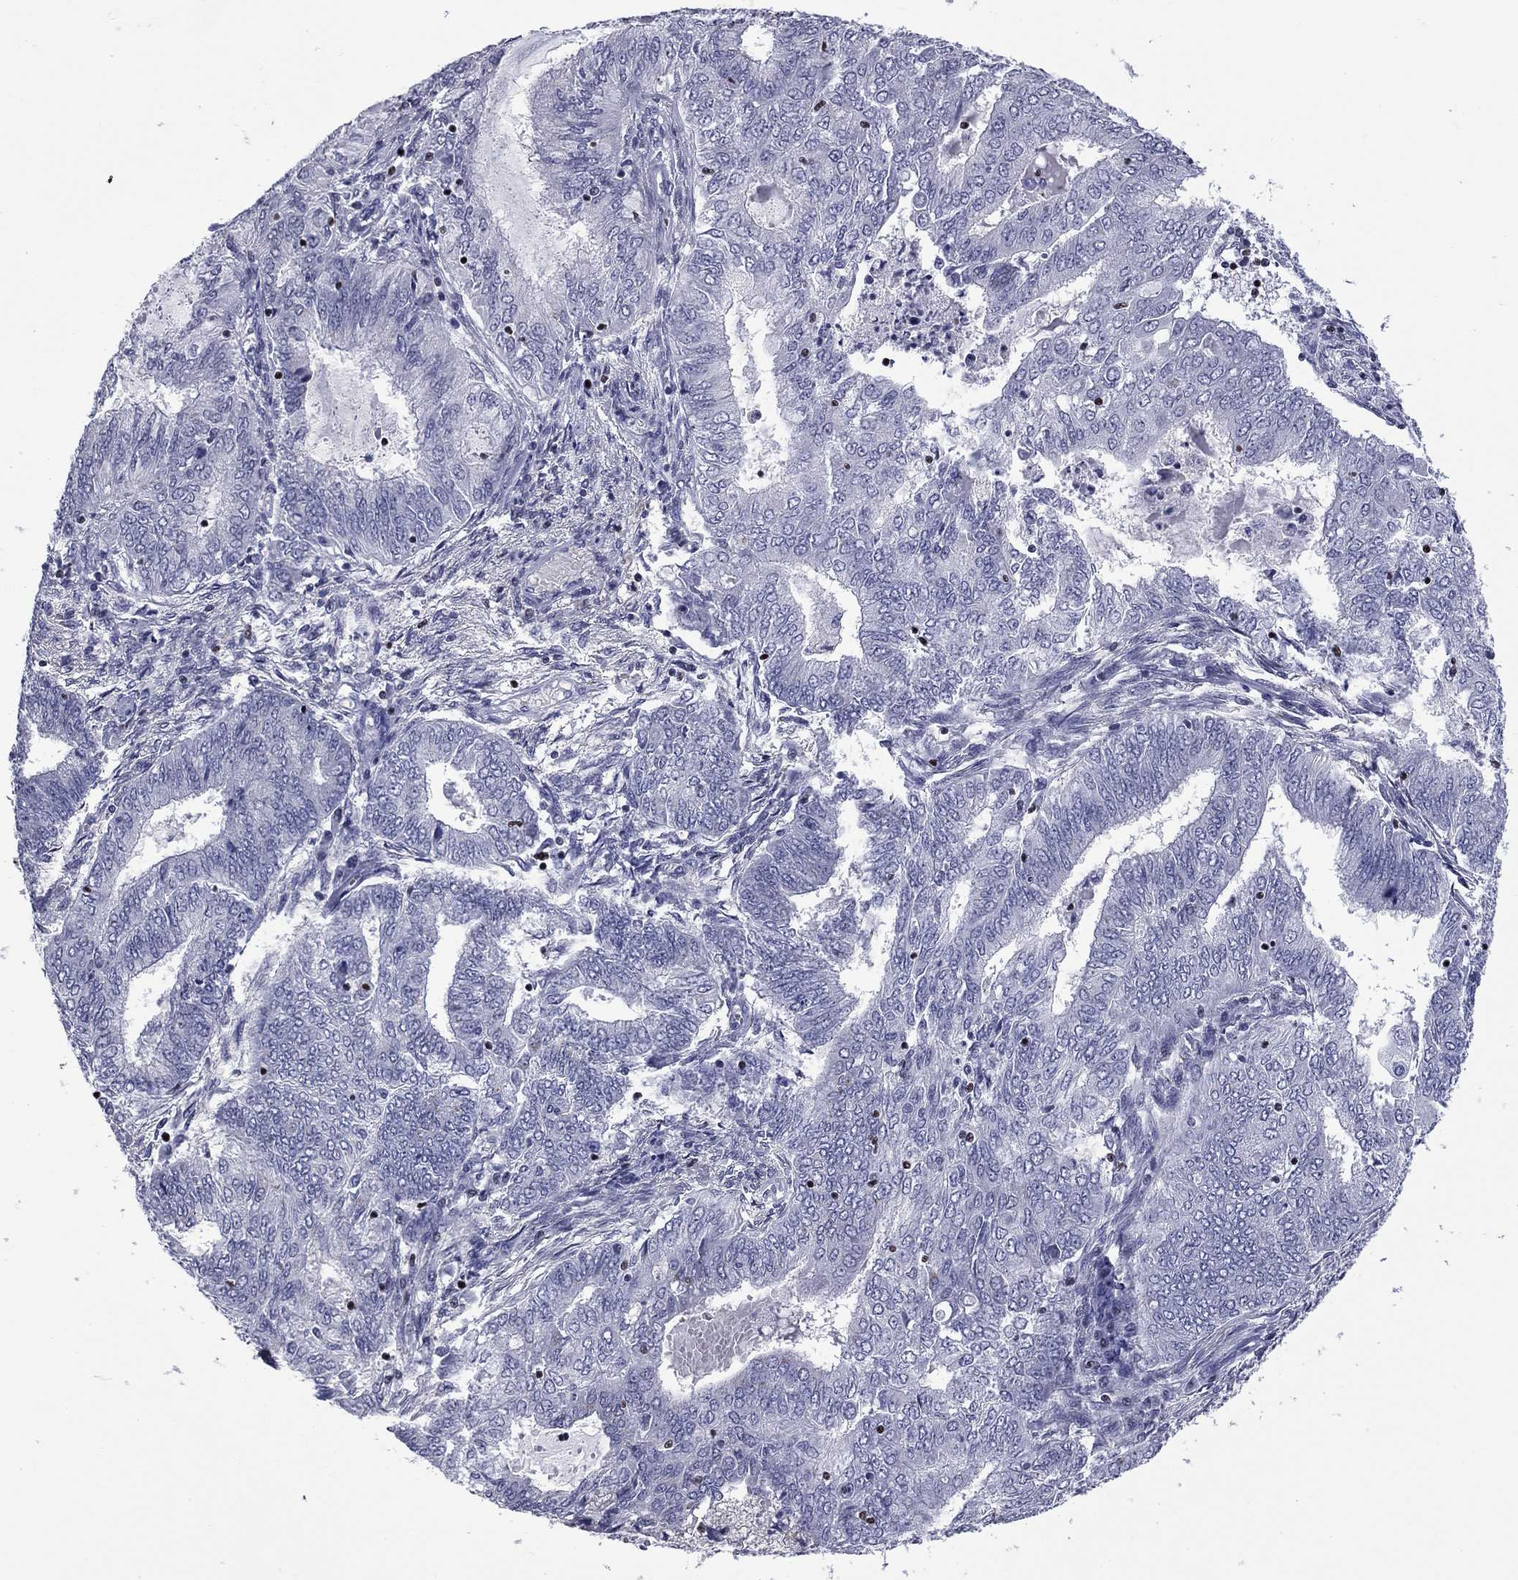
{"staining": {"intensity": "negative", "quantity": "none", "location": "none"}, "tissue": "endometrial cancer", "cell_type": "Tumor cells", "image_type": "cancer", "snomed": [{"axis": "morphology", "description": "Adenocarcinoma, NOS"}, {"axis": "topography", "description": "Endometrium"}], "caption": "Endometrial cancer stained for a protein using immunohistochemistry displays no expression tumor cells.", "gene": "IKZF3", "patient": {"sex": "female", "age": 62}}